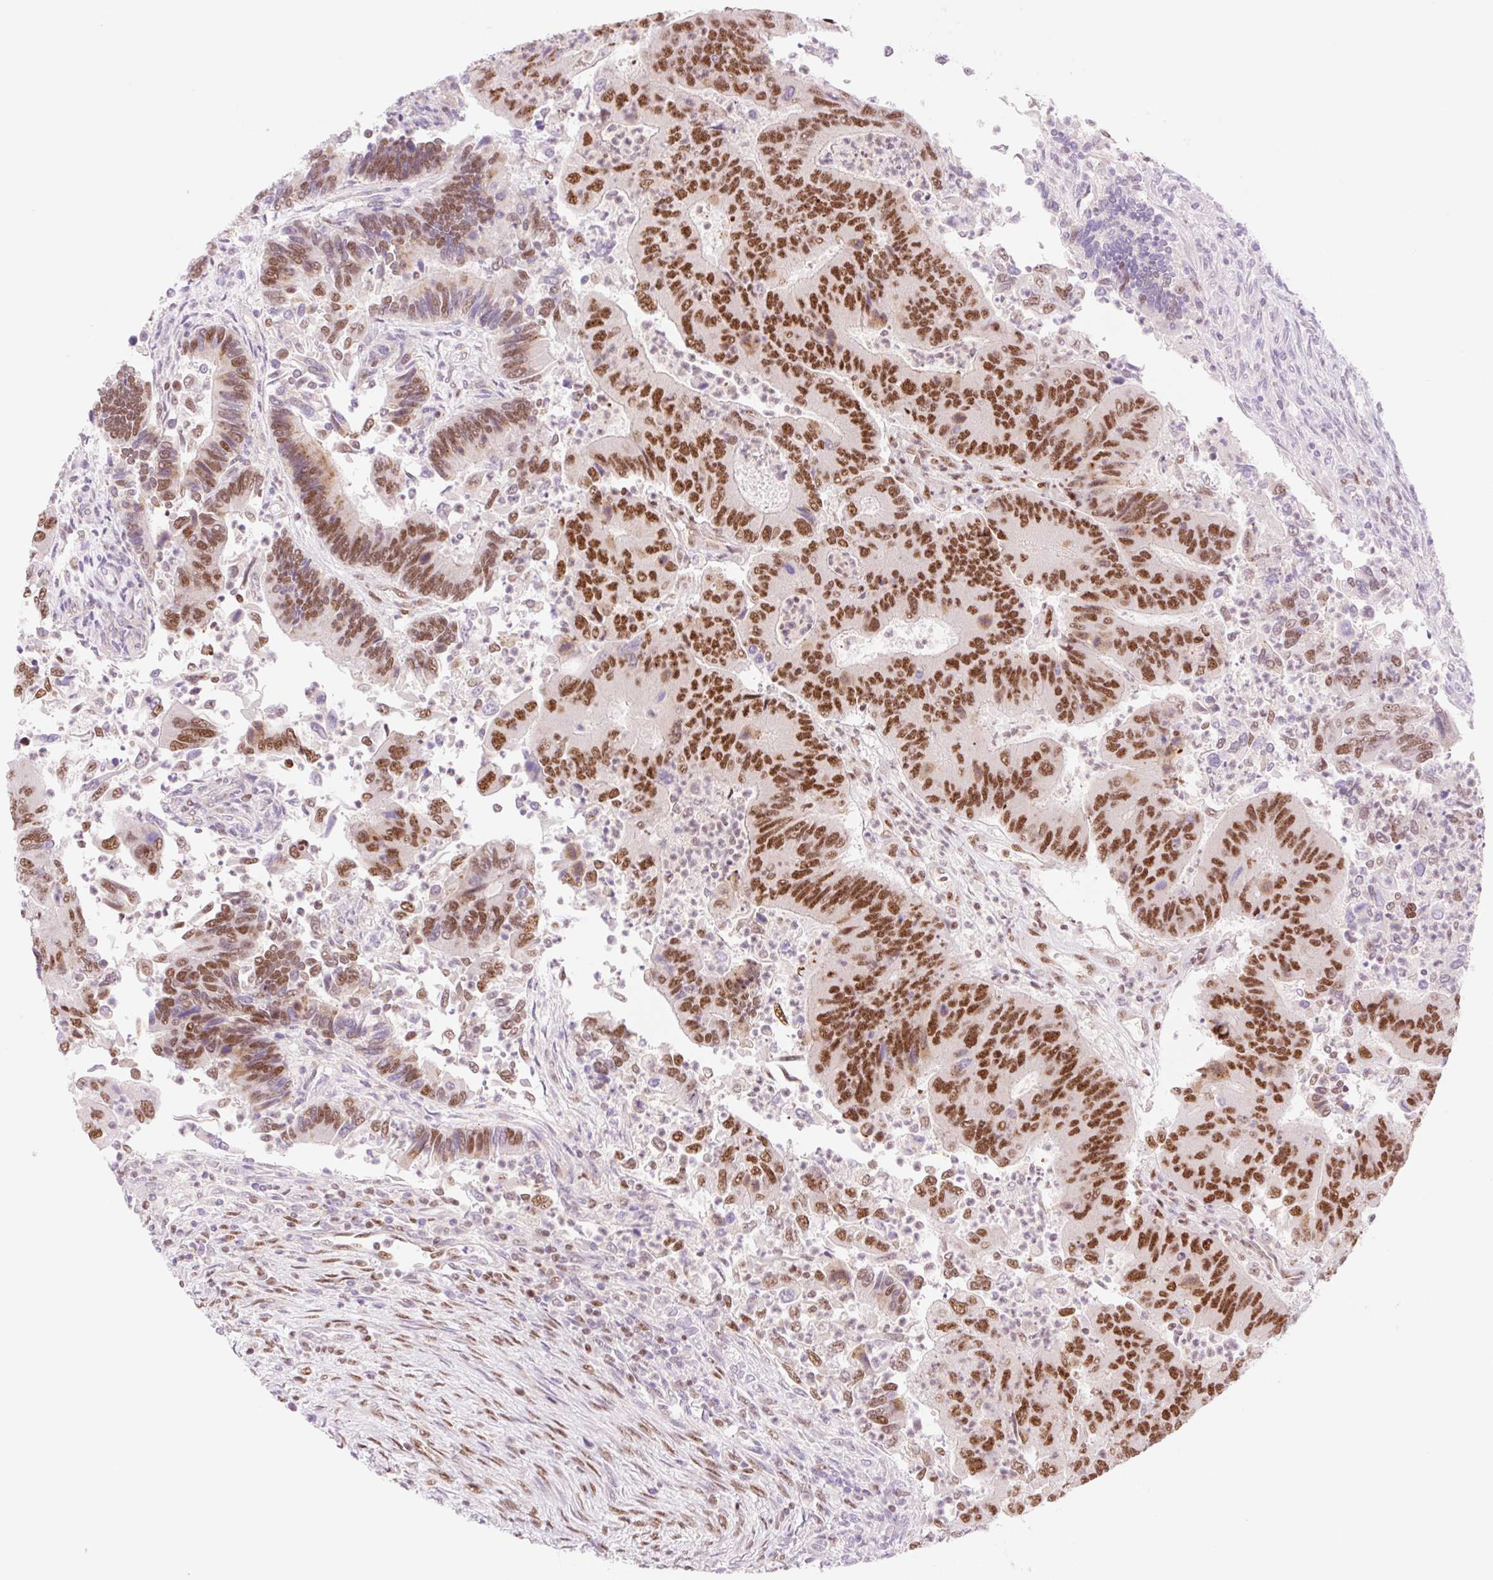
{"staining": {"intensity": "strong", "quantity": ">75%", "location": "nuclear"}, "tissue": "colorectal cancer", "cell_type": "Tumor cells", "image_type": "cancer", "snomed": [{"axis": "morphology", "description": "Adenocarcinoma, NOS"}, {"axis": "topography", "description": "Colon"}], "caption": "This micrograph reveals immunohistochemistry (IHC) staining of human adenocarcinoma (colorectal), with high strong nuclear staining in approximately >75% of tumor cells.", "gene": "PRDM11", "patient": {"sex": "female", "age": 67}}